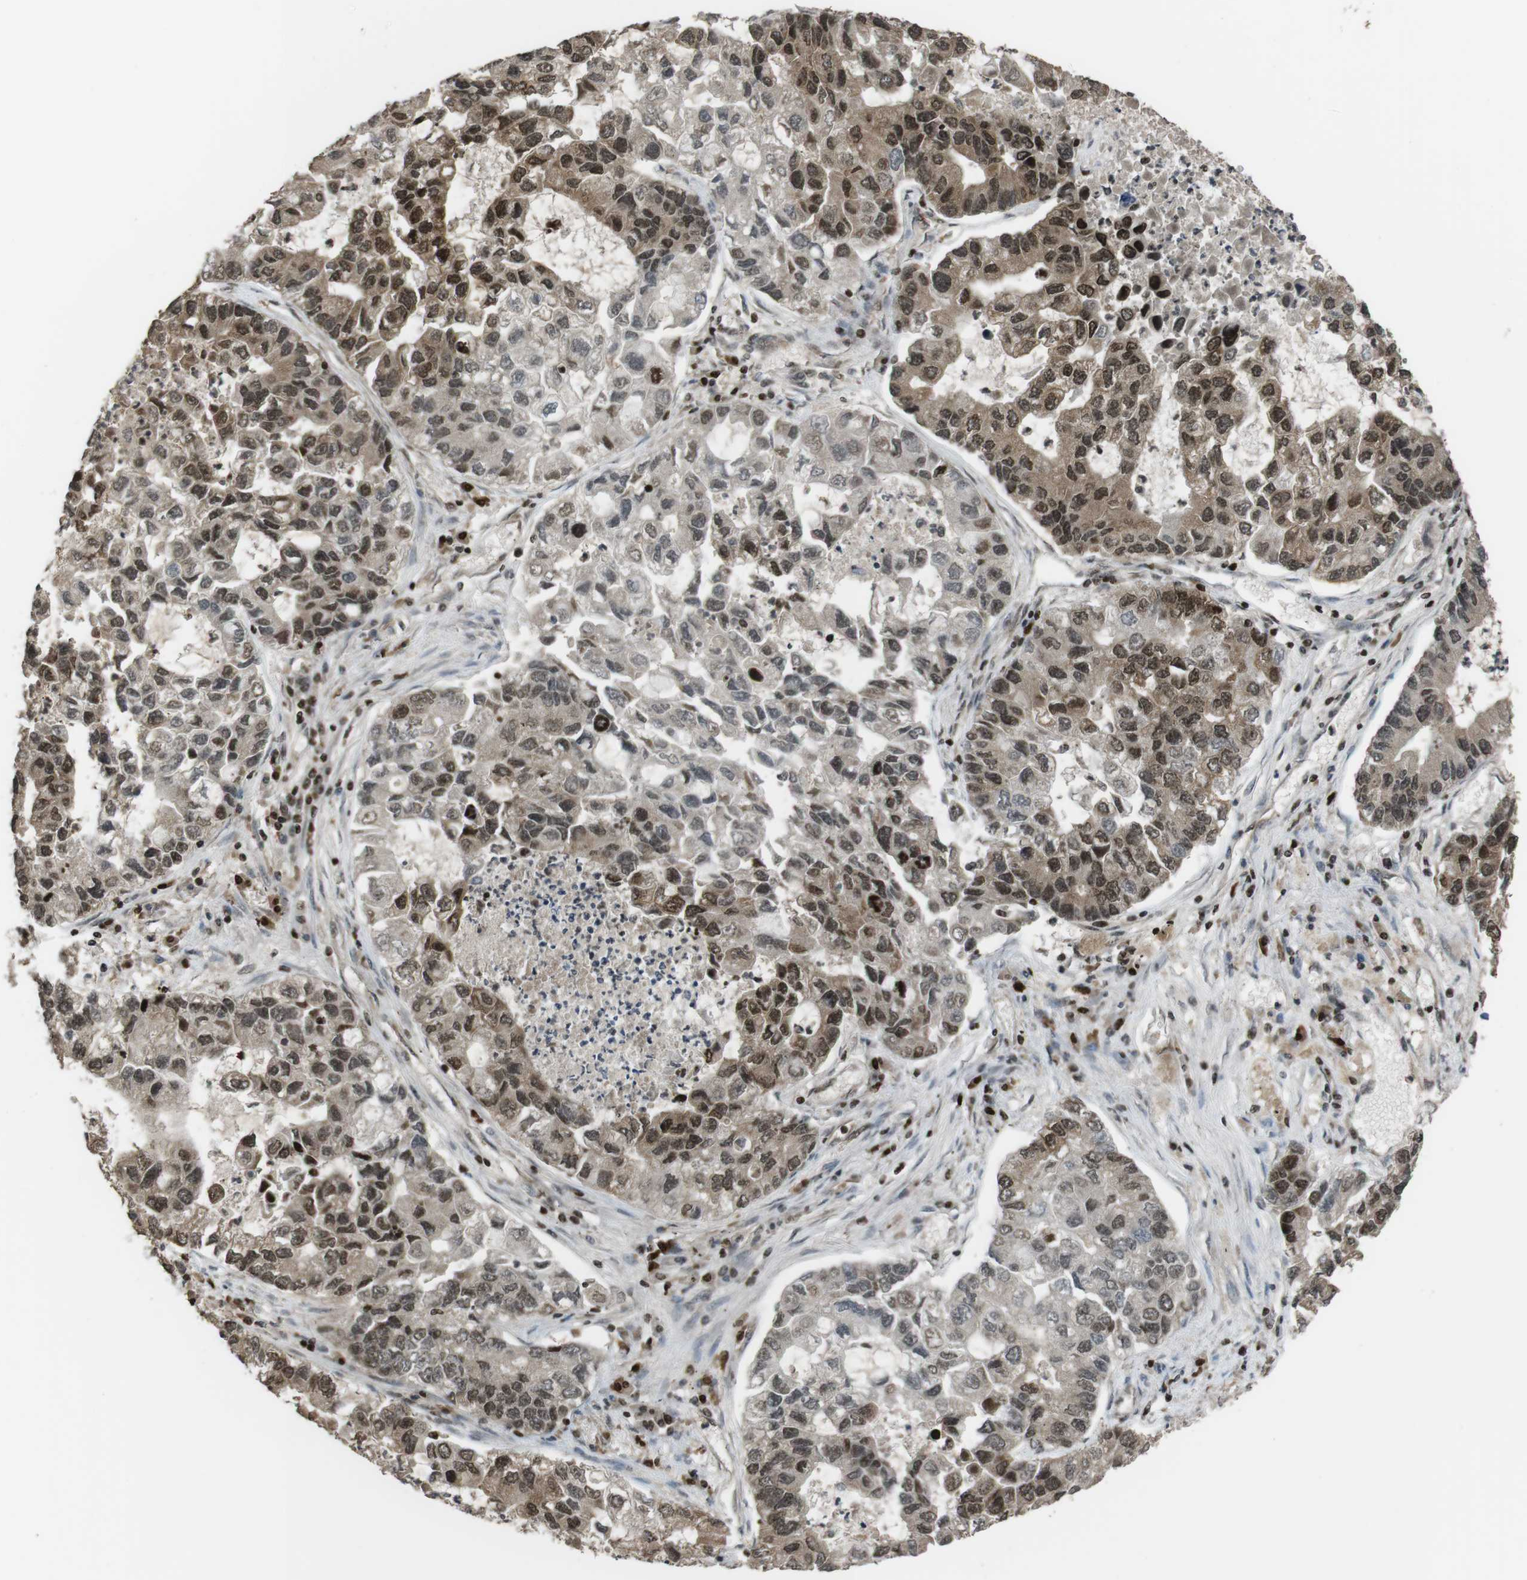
{"staining": {"intensity": "strong", "quantity": ">75%", "location": "cytoplasmic/membranous,nuclear"}, "tissue": "lung cancer", "cell_type": "Tumor cells", "image_type": "cancer", "snomed": [{"axis": "morphology", "description": "Adenocarcinoma, NOS"}, {"axis": "topography", "description": "Lung"}], "caption": "Immunohistochemical staining of human lung adenocarcinoma reveals strong cytoplasmic/membranous and nuclear protein expression in about >75% of tumor cells.", "gene": "SUB1", "patient": {"sex": "female", "age": 51}}